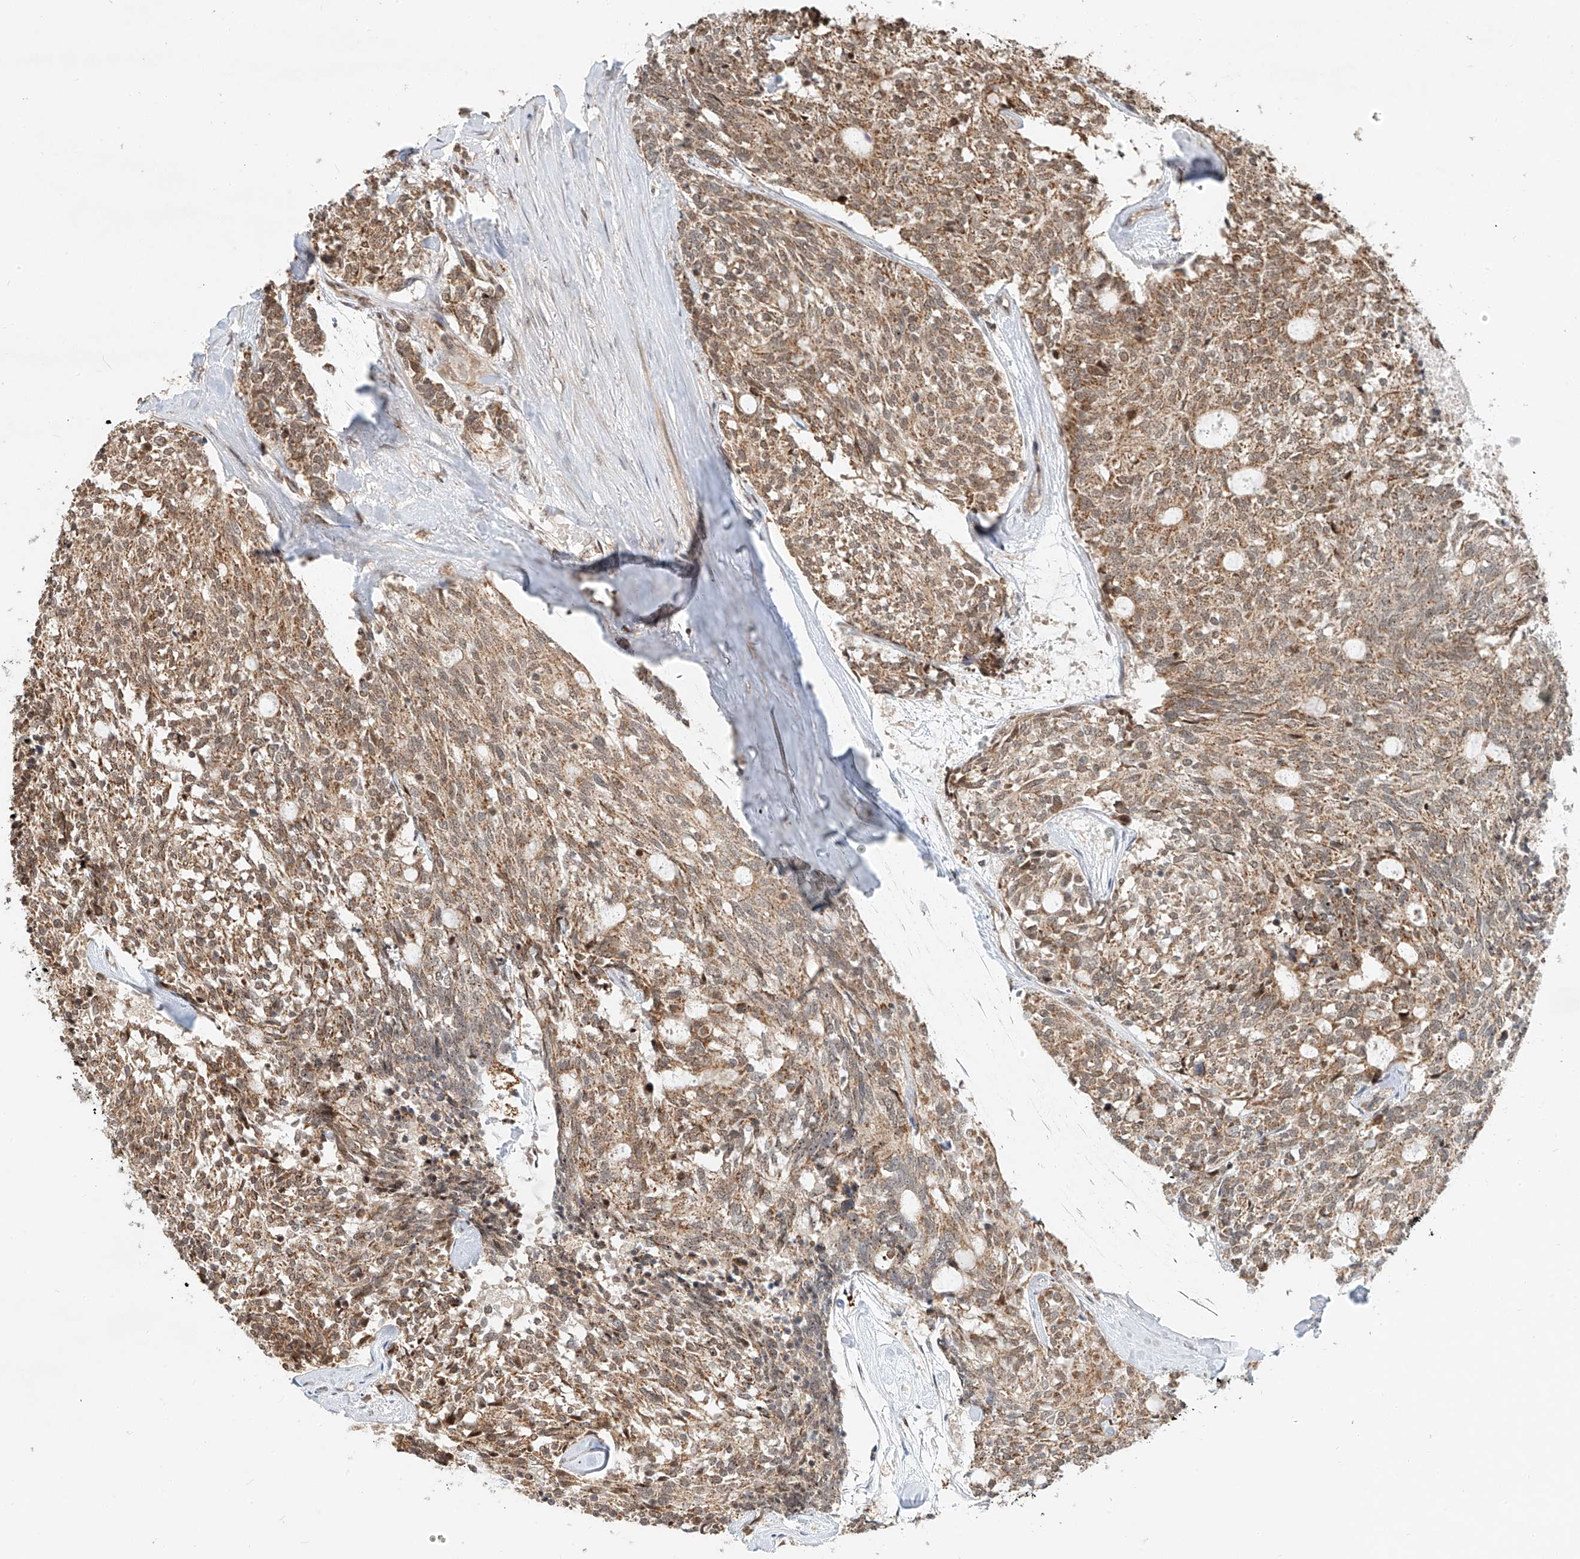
{"staining": {"intensity": "moderate", "quantity": ">75%", "location": "cytoplasmic/membranous"}, "tissue": "carcinoid", "cell_type": "Tumor cells", "image_type": "cancer", "snomed": [{"axis": "morphology", "description": "Carcinoid, malignant, NOS"}, {"axis": "topography", "description": "Pancreas"}], "caption": "A high-resolution histopathology image shows immunohistochemistry staining of carcinoid, which reveals moderate cytoplasmic/membranous expression in approximately >75% of tumor cells.", "gene": "SYTL3", "patient": {"sex": "female", "age": 54}}